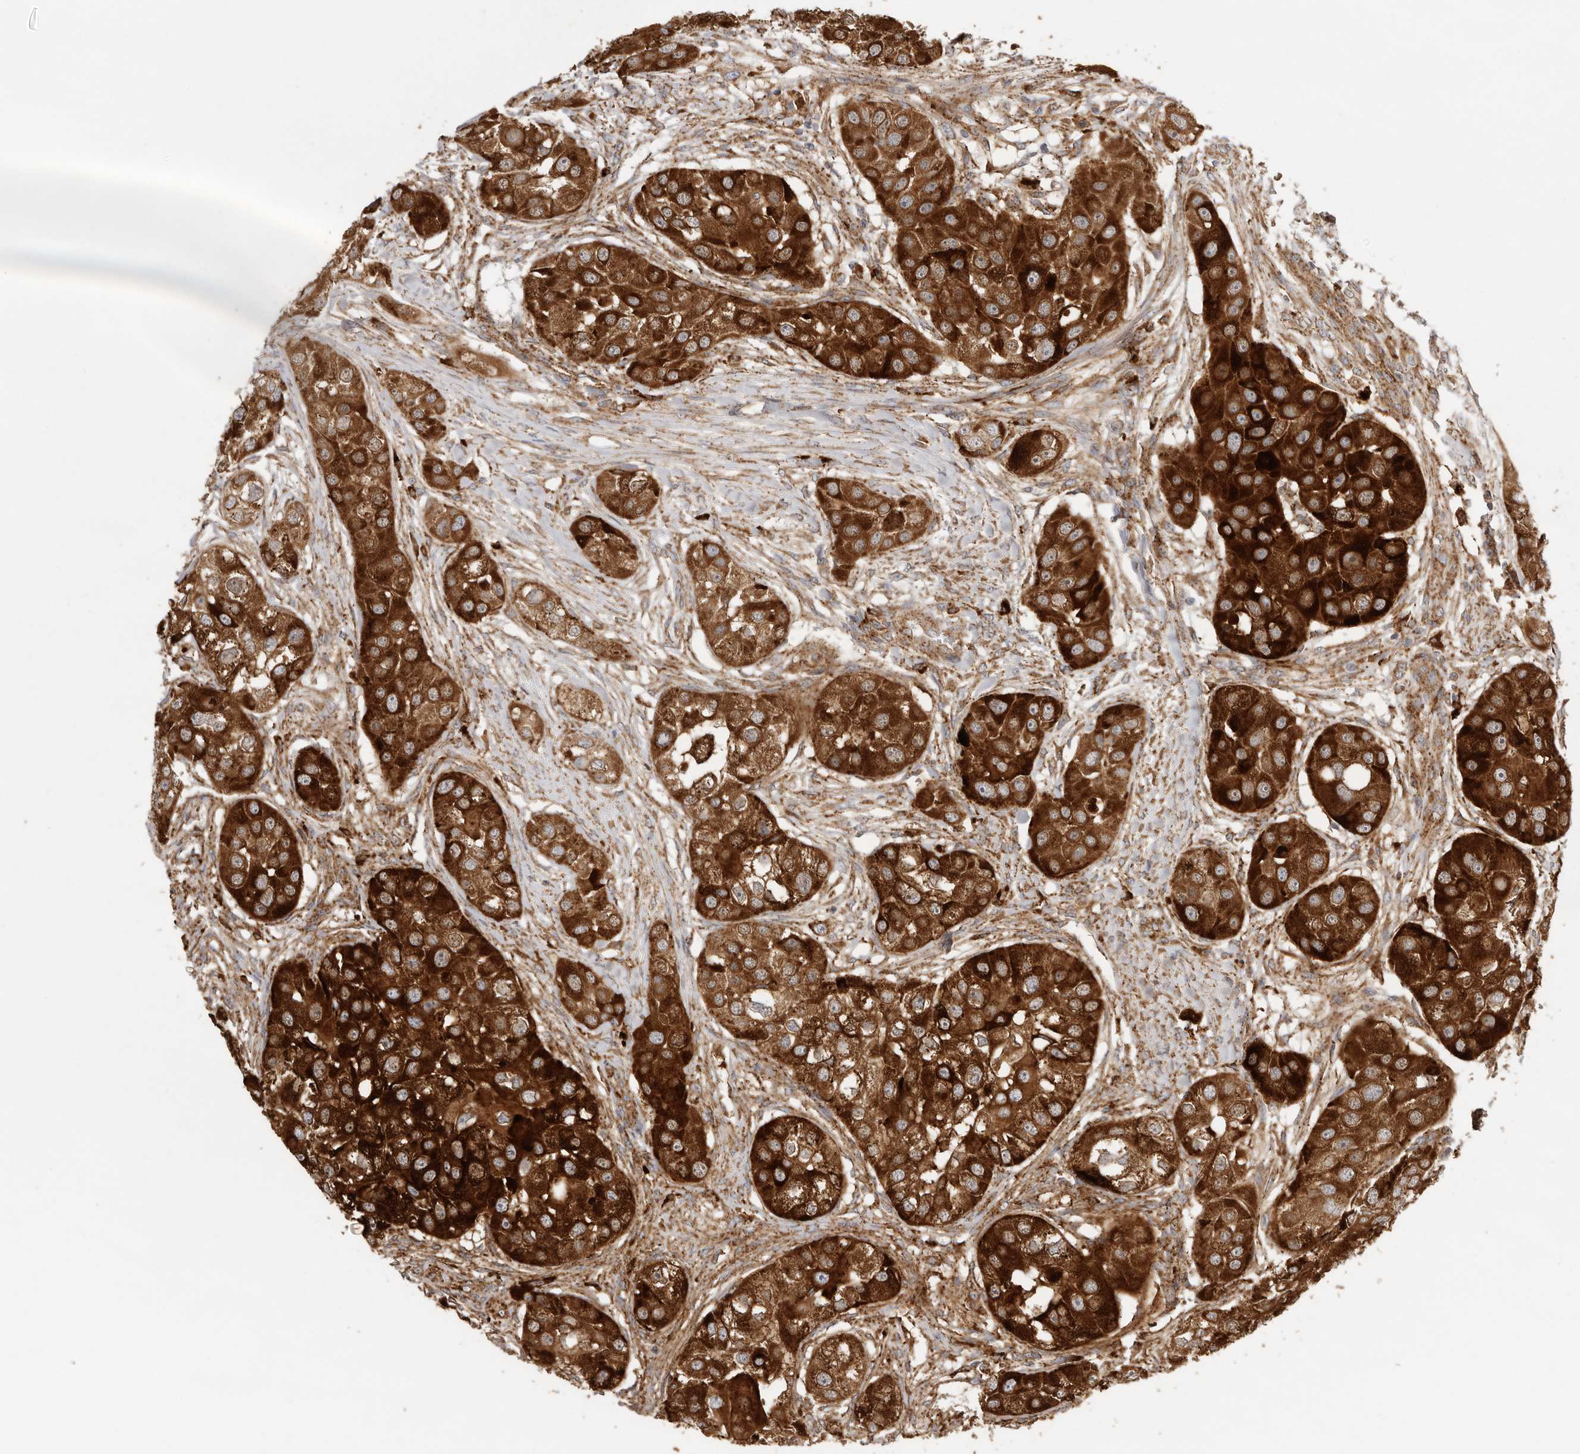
{"staining": {"intensity": "strong", "quantity": ">75%", "location": "cytoplasmic/membranous"}, "tissue": "head and neck cancer", "cell_type": "Tumor cells", "image_type": "cancer", "snomed": [{"axis": "morphology", "description": "Normal tissue, NOS"}, {"axis": "morphology", "description": "Squamous cell carcinoma, NOS"}, {"axis": "topography", "description": "Skeletal muscle"}, {"axis": "topography", "description": "Head-Neck"}], "caption": "Immunohistochemistry (DAB (3,3'-diaminobenzidine)) staining of human head and neck cancer demonstrates strong cytoplasmic/membranous protein expression in approximately >75% of tumor cells.", "gene": "GRN", "patient": {"sex": "male", "age": 51}}